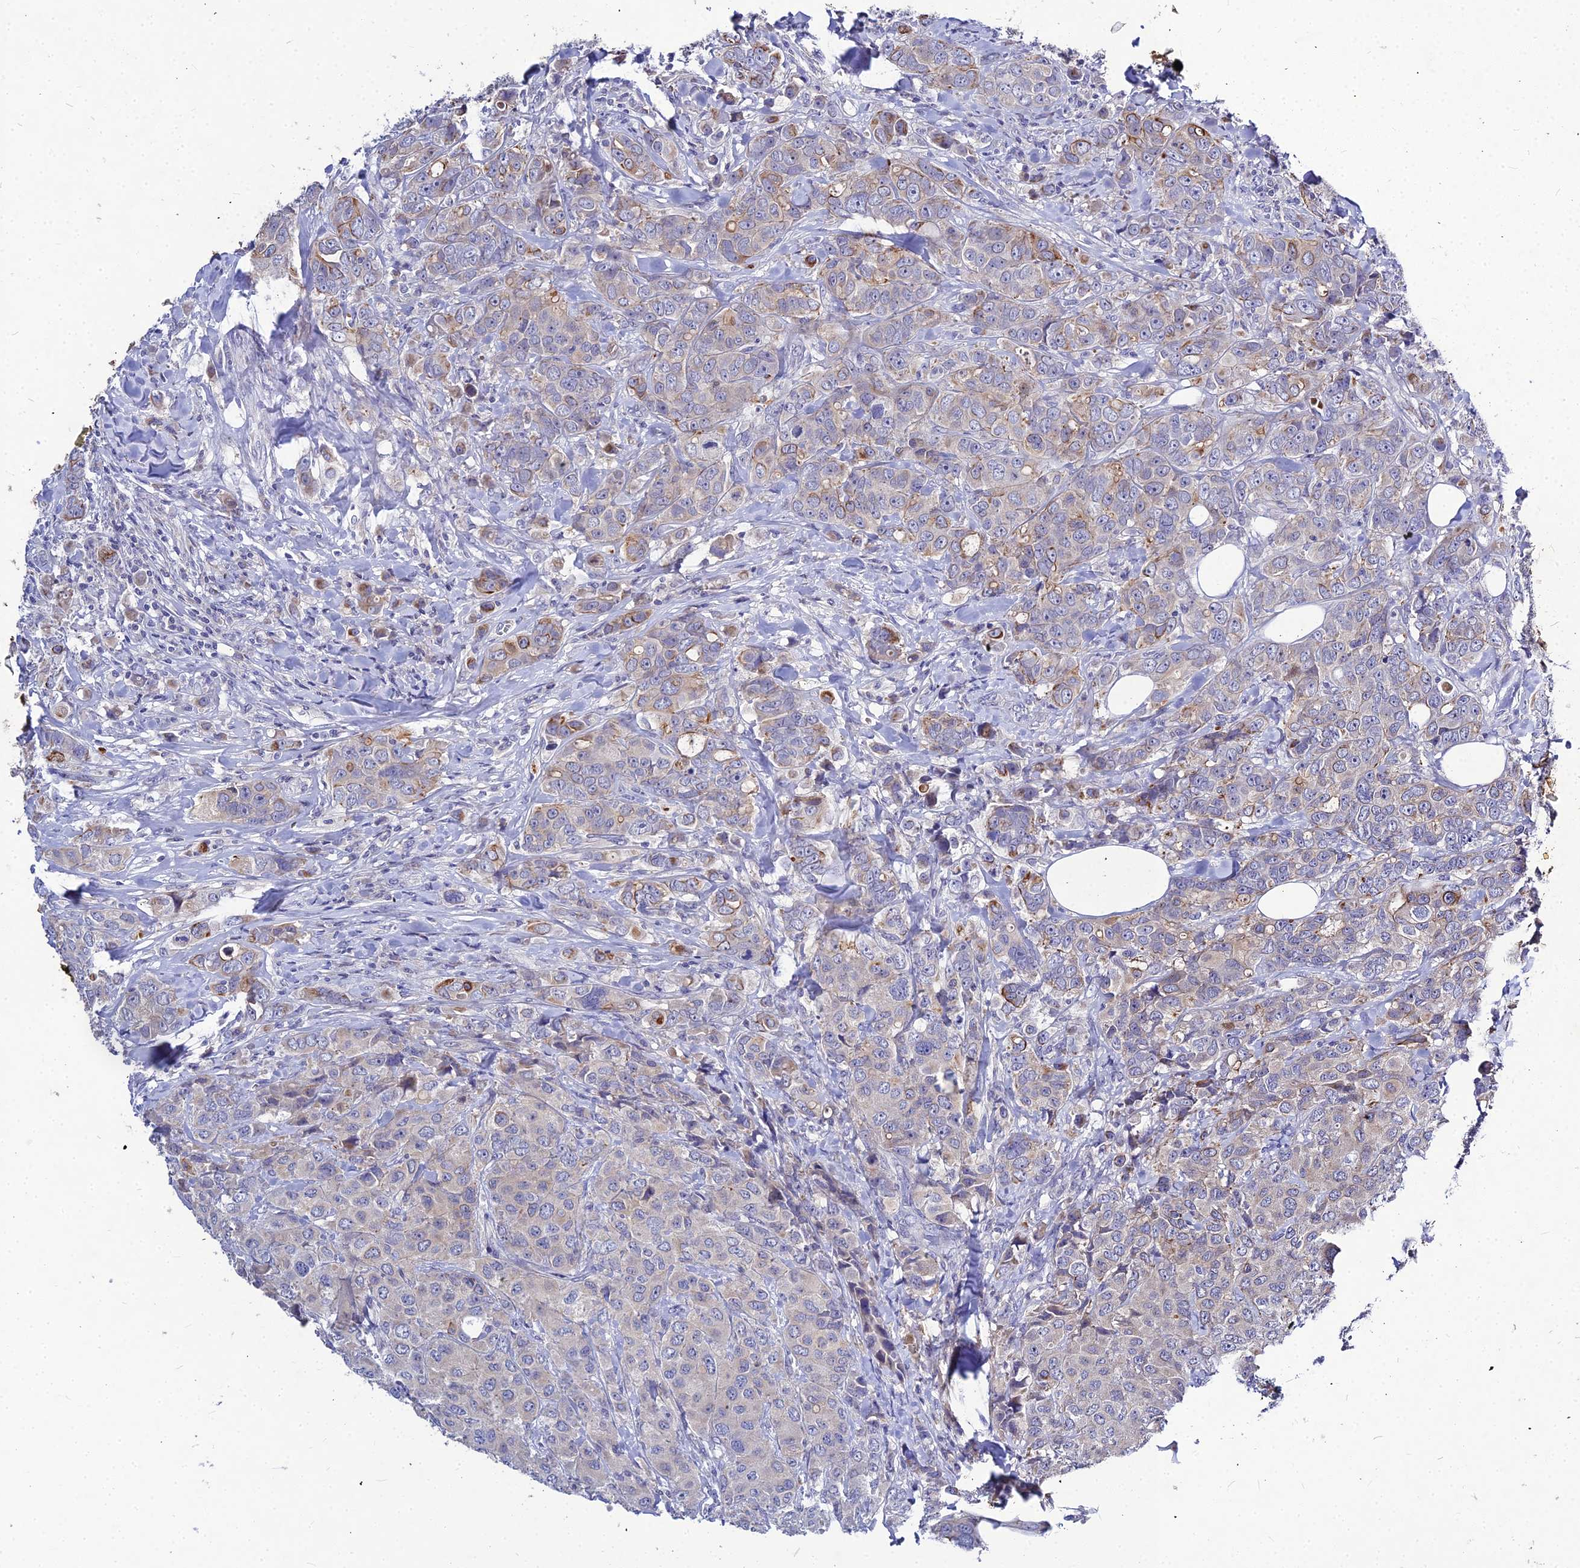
{"staining": {"intensity": "moderate", "quantity": "<25%", "location": "cytoplasmic/membranous"}, "tissue": "breast cancer", "cell_type": "Tumor cells", "image_type": "cancer", "snomed": [{"axis": "morphology", "description": "Duct carcinoma"}, {"axis": "topography", "description": "Breast"}], "caption": "This photomicrograph demonstrates breast cancer (infiltrating ductal carcinoma) stained with IHC to label a protein in brown. The cytoplasmic/membranous of tumor cells show moderate positivity for the protein. Nuclei are counter-stained blue.", "gene": "DMRTA1", "patient": {"sex": "female", "age": 43}}